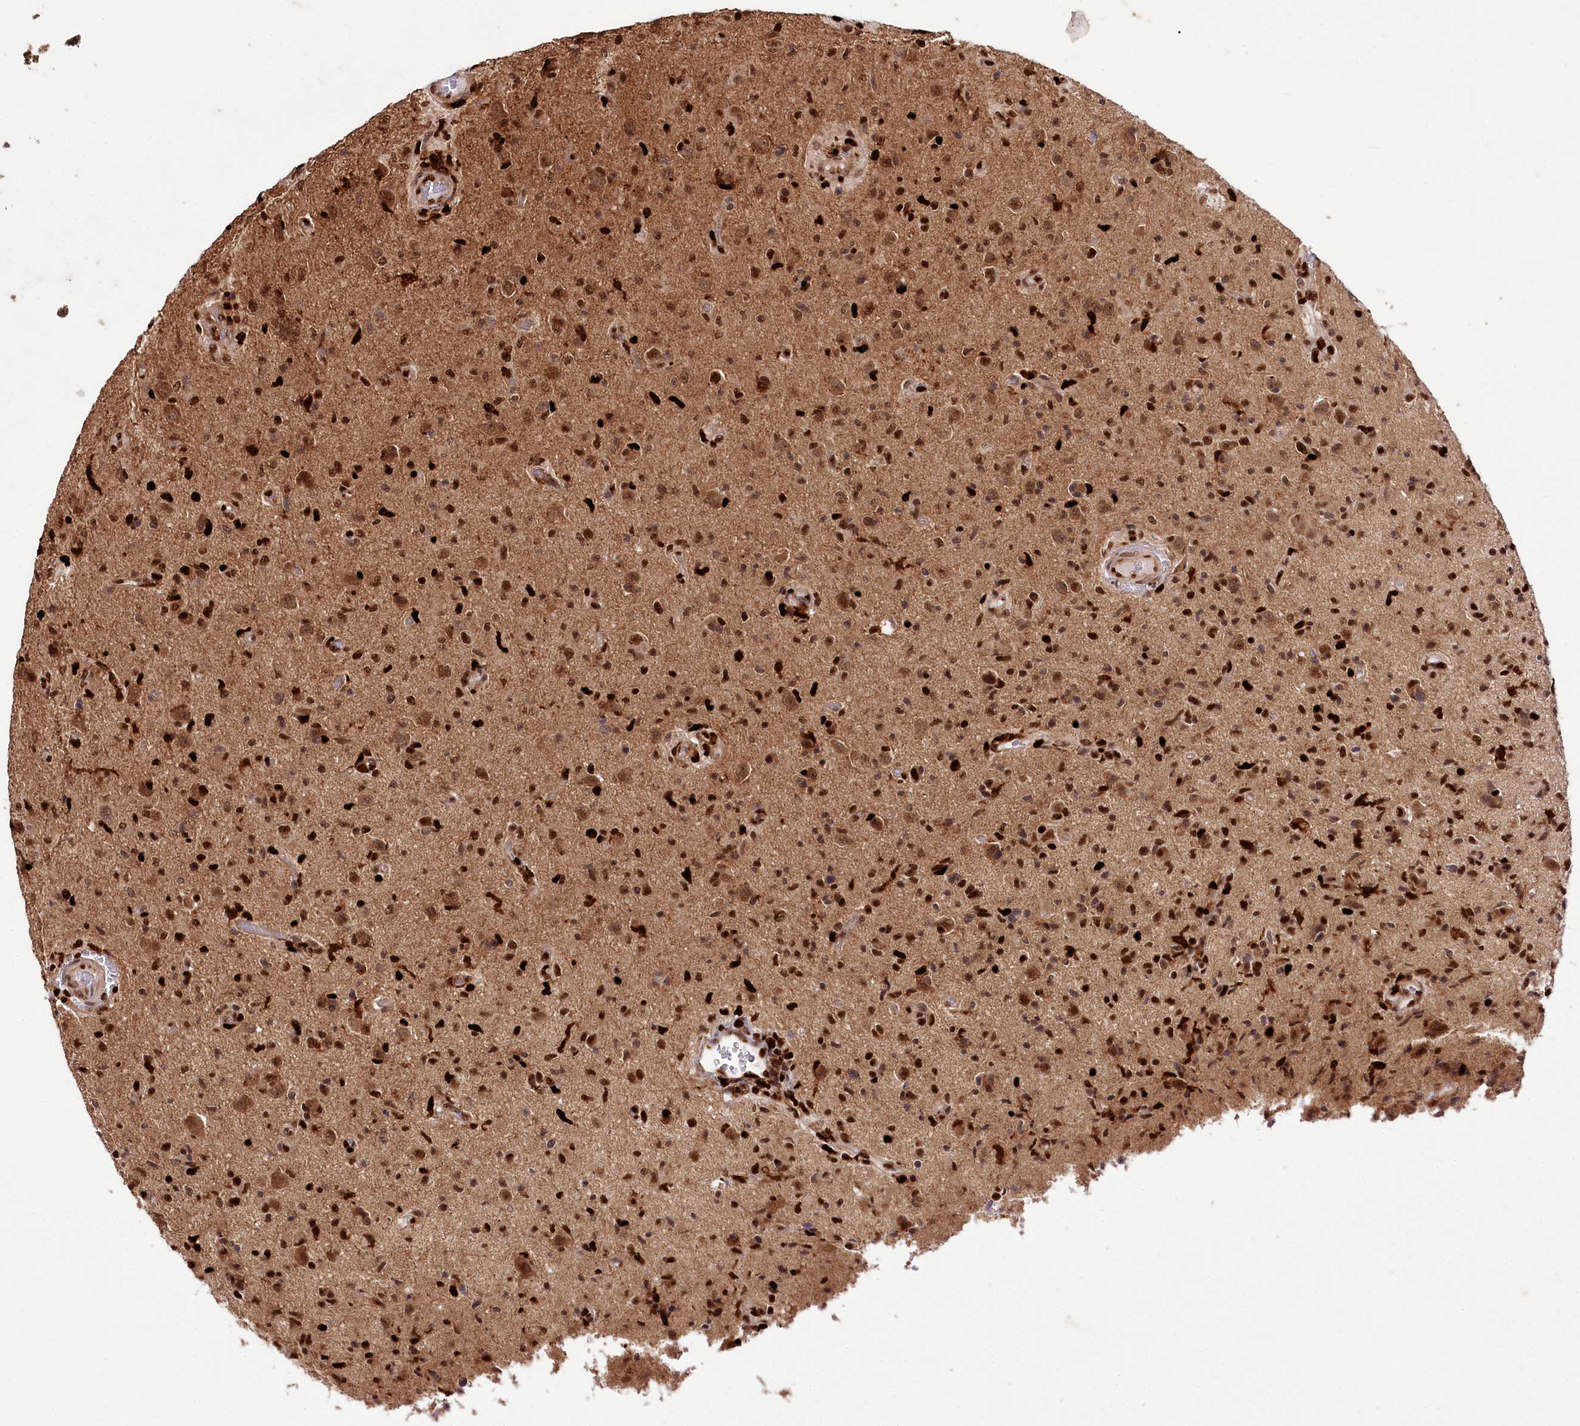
{"staining": {"intensity": "strong", "quantity": ">75%", "location": "nuclear"}, "tissue": "glioma", "cell_type": "Tumor cells", "image_type": "cancer", "snomed": [{"axis": "morphology", "description": "Glioma, malignant, High grade"}, {"axis": "topography", "description": "Brain"}], "caption": "Immunohistochemistry (IHC) micrograph of neoplastic tissue: human glioma stained using IHC reveals high levels of strong protein expression localized specifically in the nuclear of tumor cells, appearing as a nuclear brown color.", "gene": "FIGN", "patient": {"sex": "female", "age": 57}}